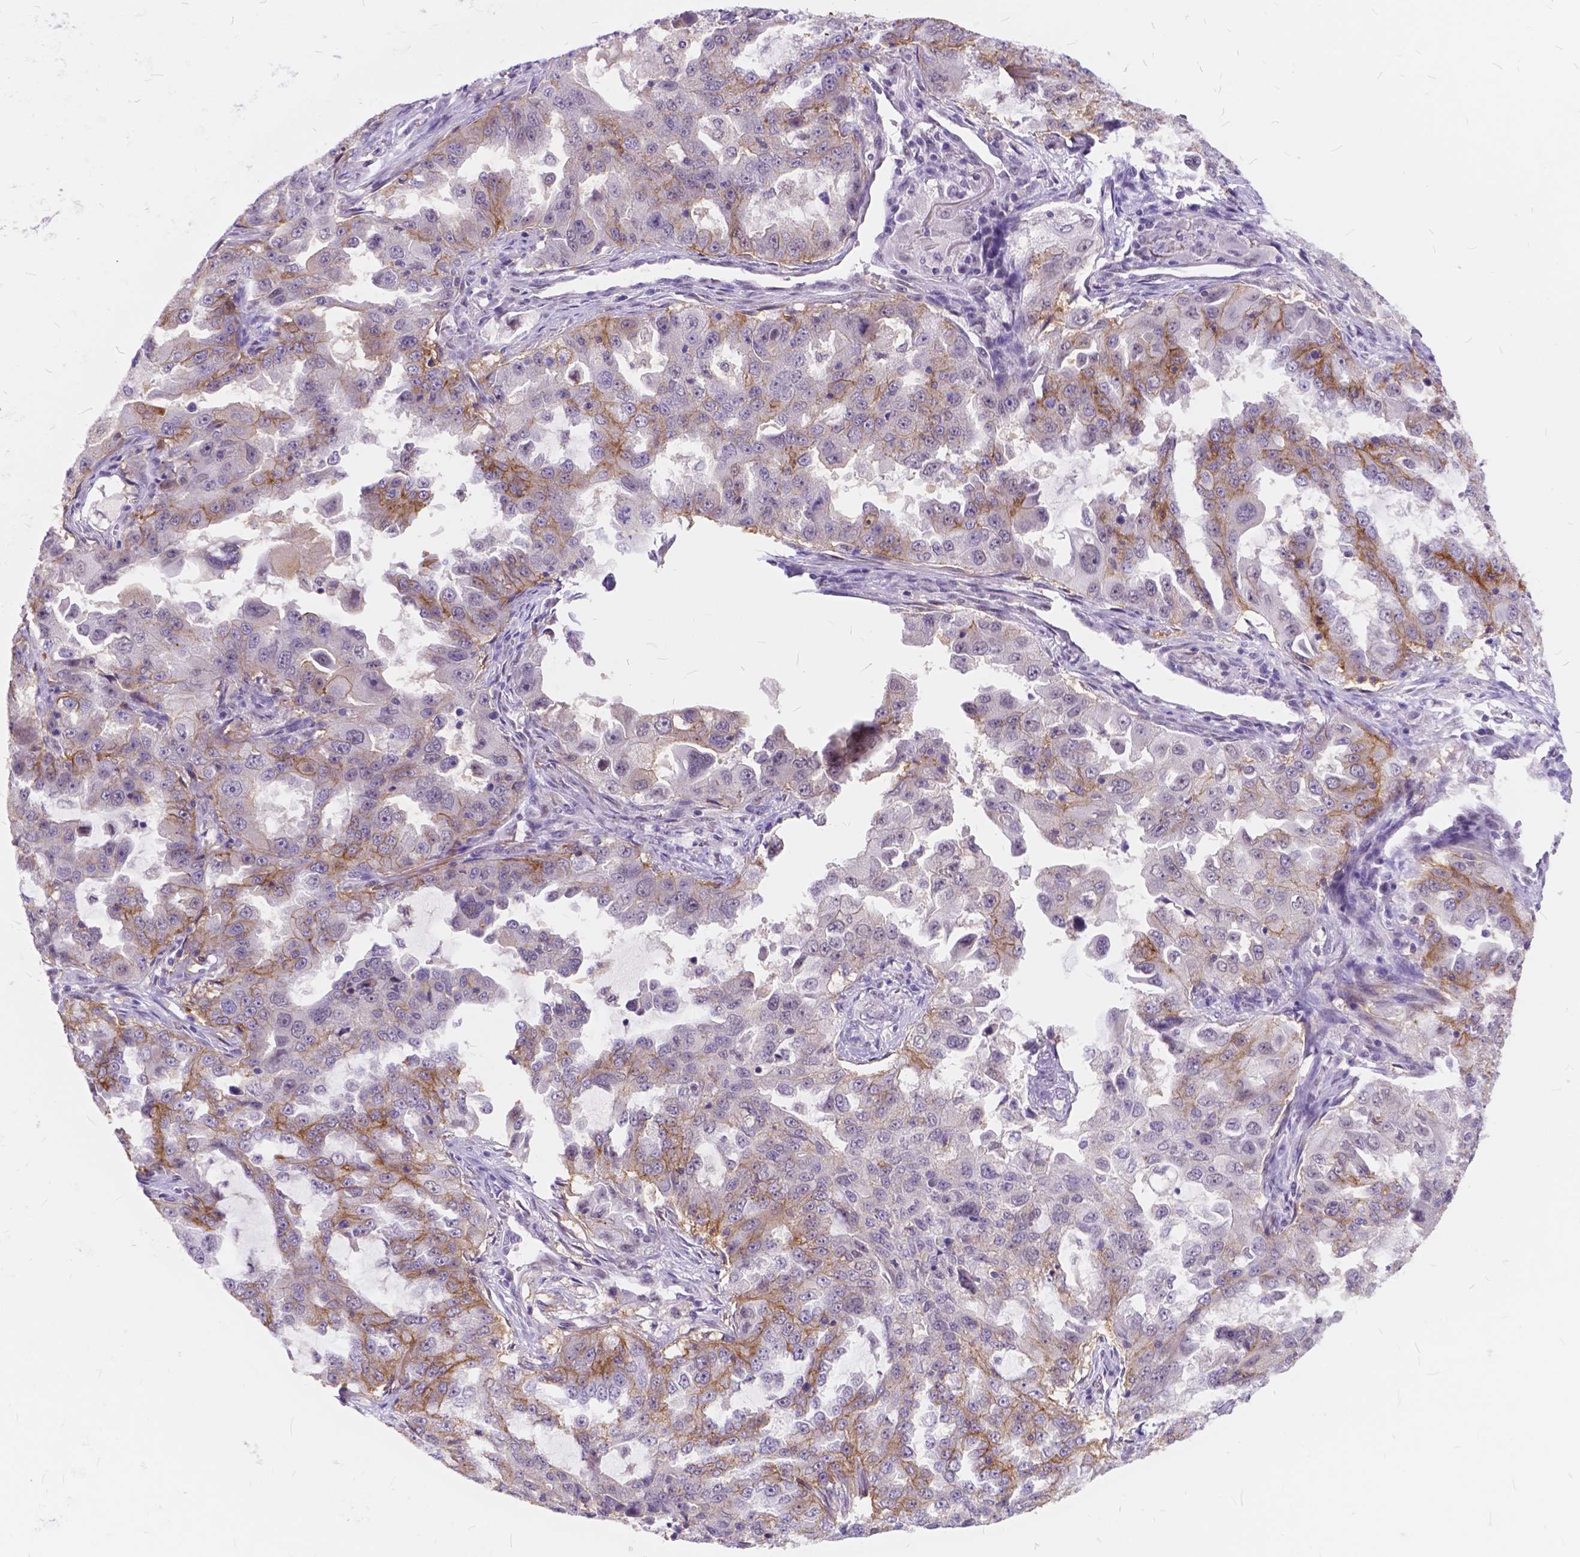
{"staining": {"intensity": "moderate", "quantity": ">75%", "location": "cytoplasmic/membranous"}, "tissue": "lung cancer", "cell_type": "Tumor cells", "image_type": "cancer", "snomed": [{"axis": "morphology", "description": "Adenocarcinoma, NOS"}, {"axis": "topography", "description": "Lung"}], "caption": "A high-resolution image shows IHC staining of lung cancer, which reveals moderate cytoplasmic/membranous staining in approximately >75% of tumor cells.", "gene": "MAN2C1", "patient": {"sex": "female", "age": 61}}